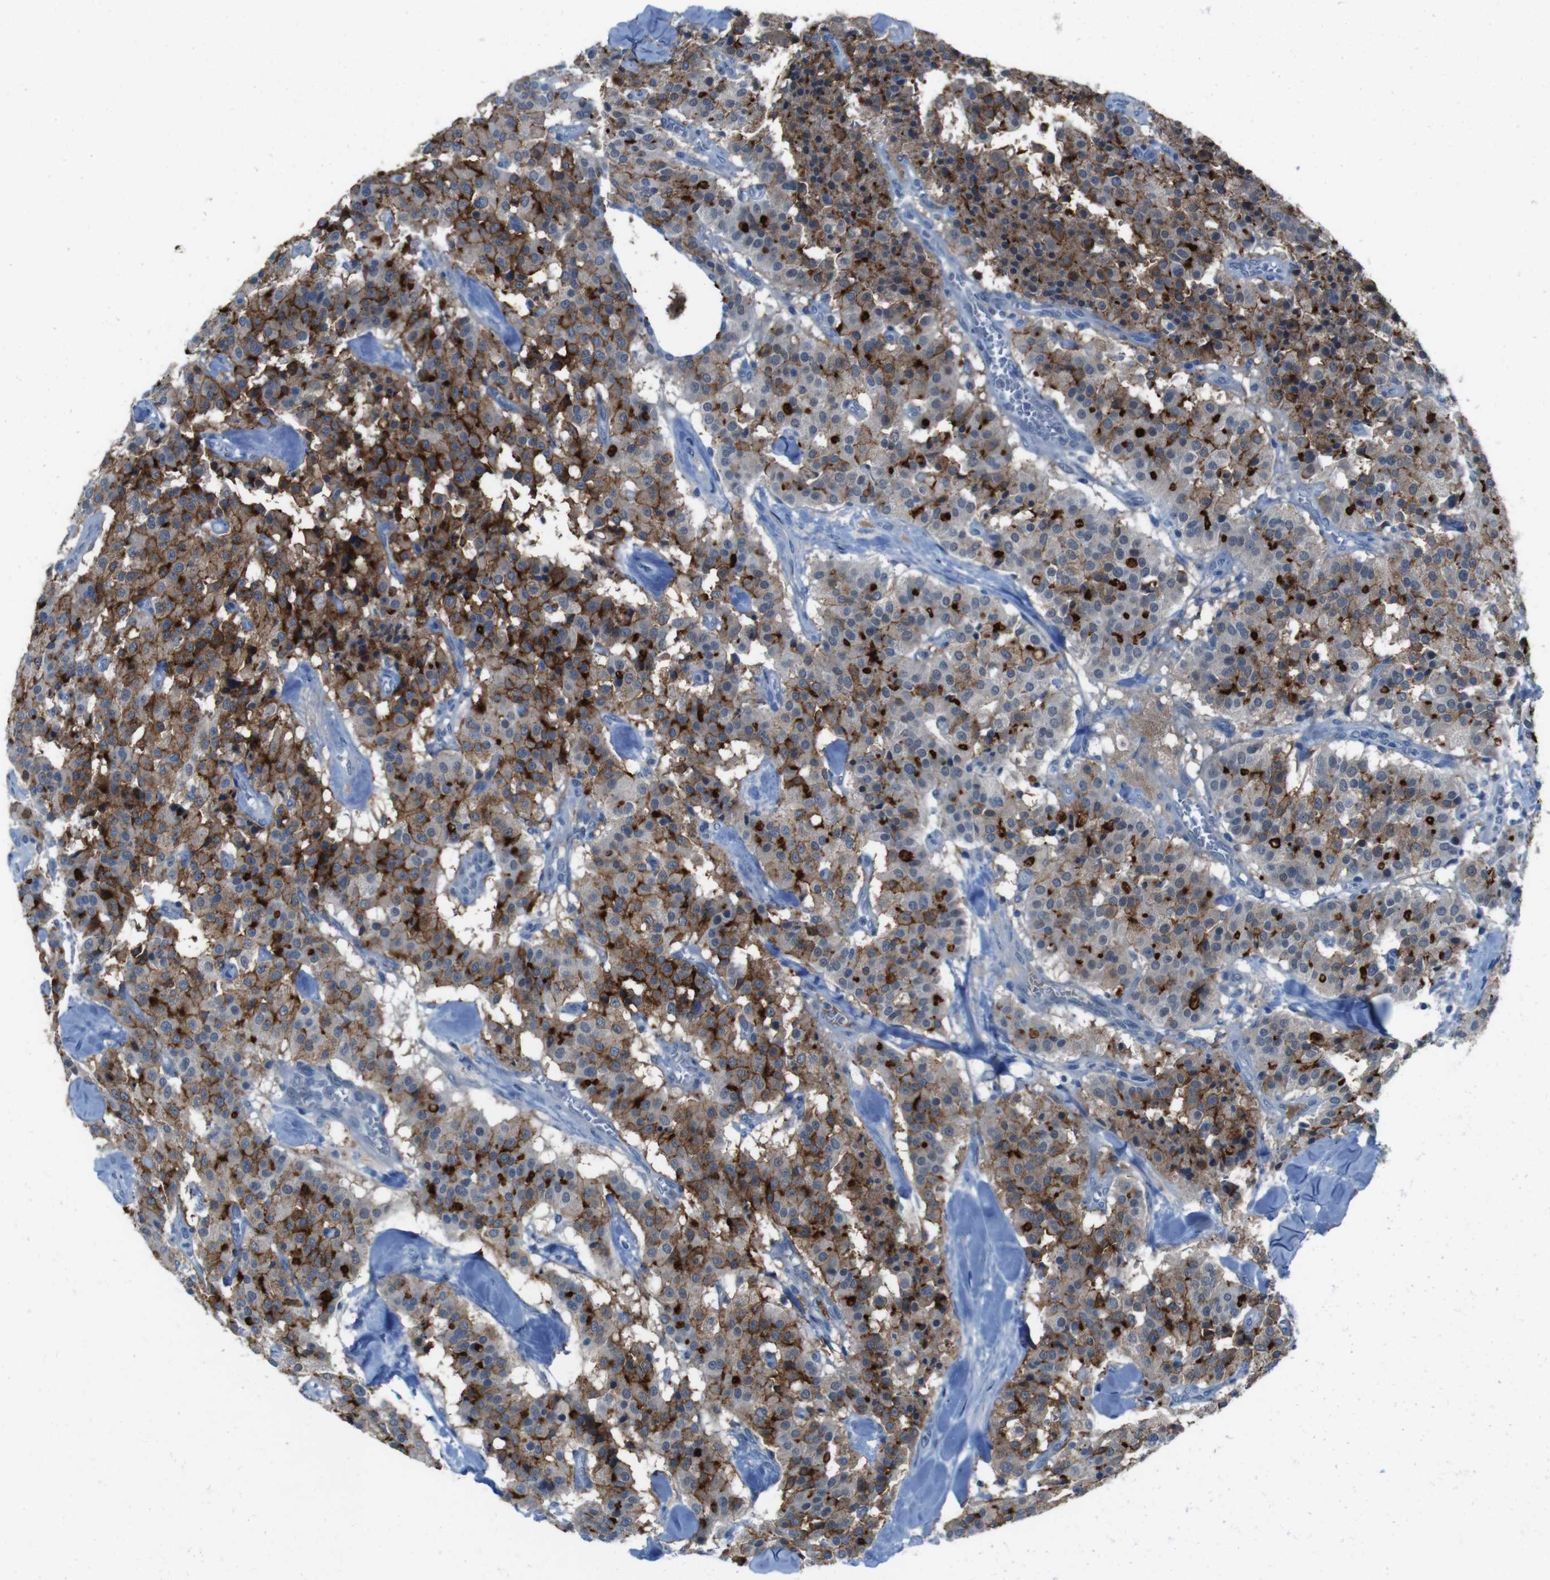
{"staining": {"intensity": "strong", "quantity": "25%-75%", "location": "cytoplasmic/membranous"}, "tissue": "carcinoid", "cell_type": "Tumor cells", "image_type": "cancer", "snomed": [{"axis": "morphology", "description": "Carcinoid, malignant, NOS"}, {"axis": "topography", "description": "Lung"}], "caption": "Malignant carcinoid tissue shows strong cytoplasmic/membranous positivity in approximately 25%-75% of tumor cells, visualized by immunohistochemistry.", "gene": "CDHR2", "patient": {"sex": "male", "age": 30}}